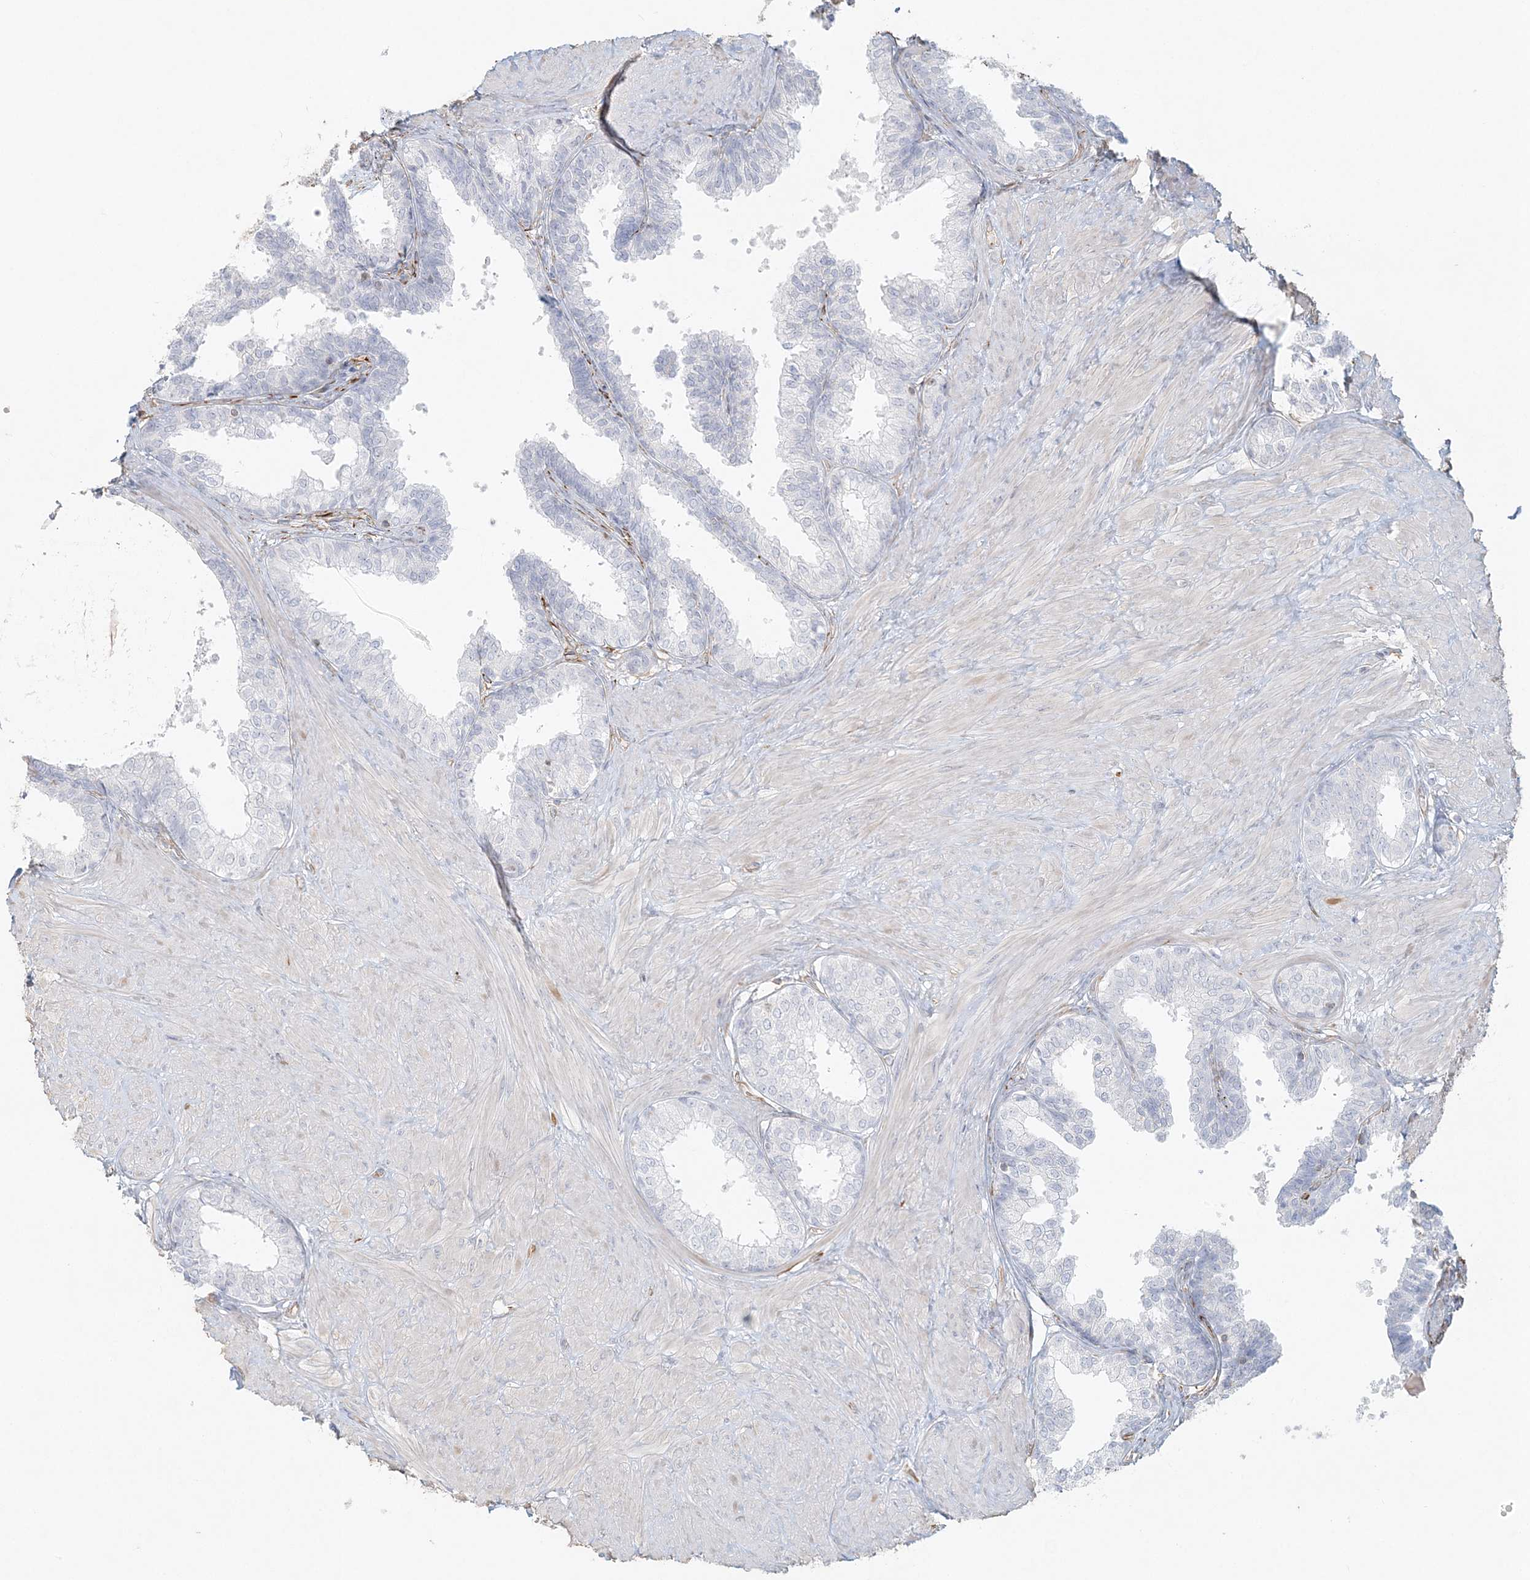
{"staining": {"intensity": "negative", "quantity": "none", "location": "none"}, "tissue": "prostate", "cell_type": "Glandular cells", "image_type": "normal", "snomed": [{"axis": "morphology", "description": "Normal tissue, NOS"}, {"axis": "topography", "description": "Prostate"}], "caption": "This is an IHC micrograph of benign human prostate. There is no expression in glandular cells.", "gene": "DMRTB1", "patient": {"sex": "male", "age": 48}}